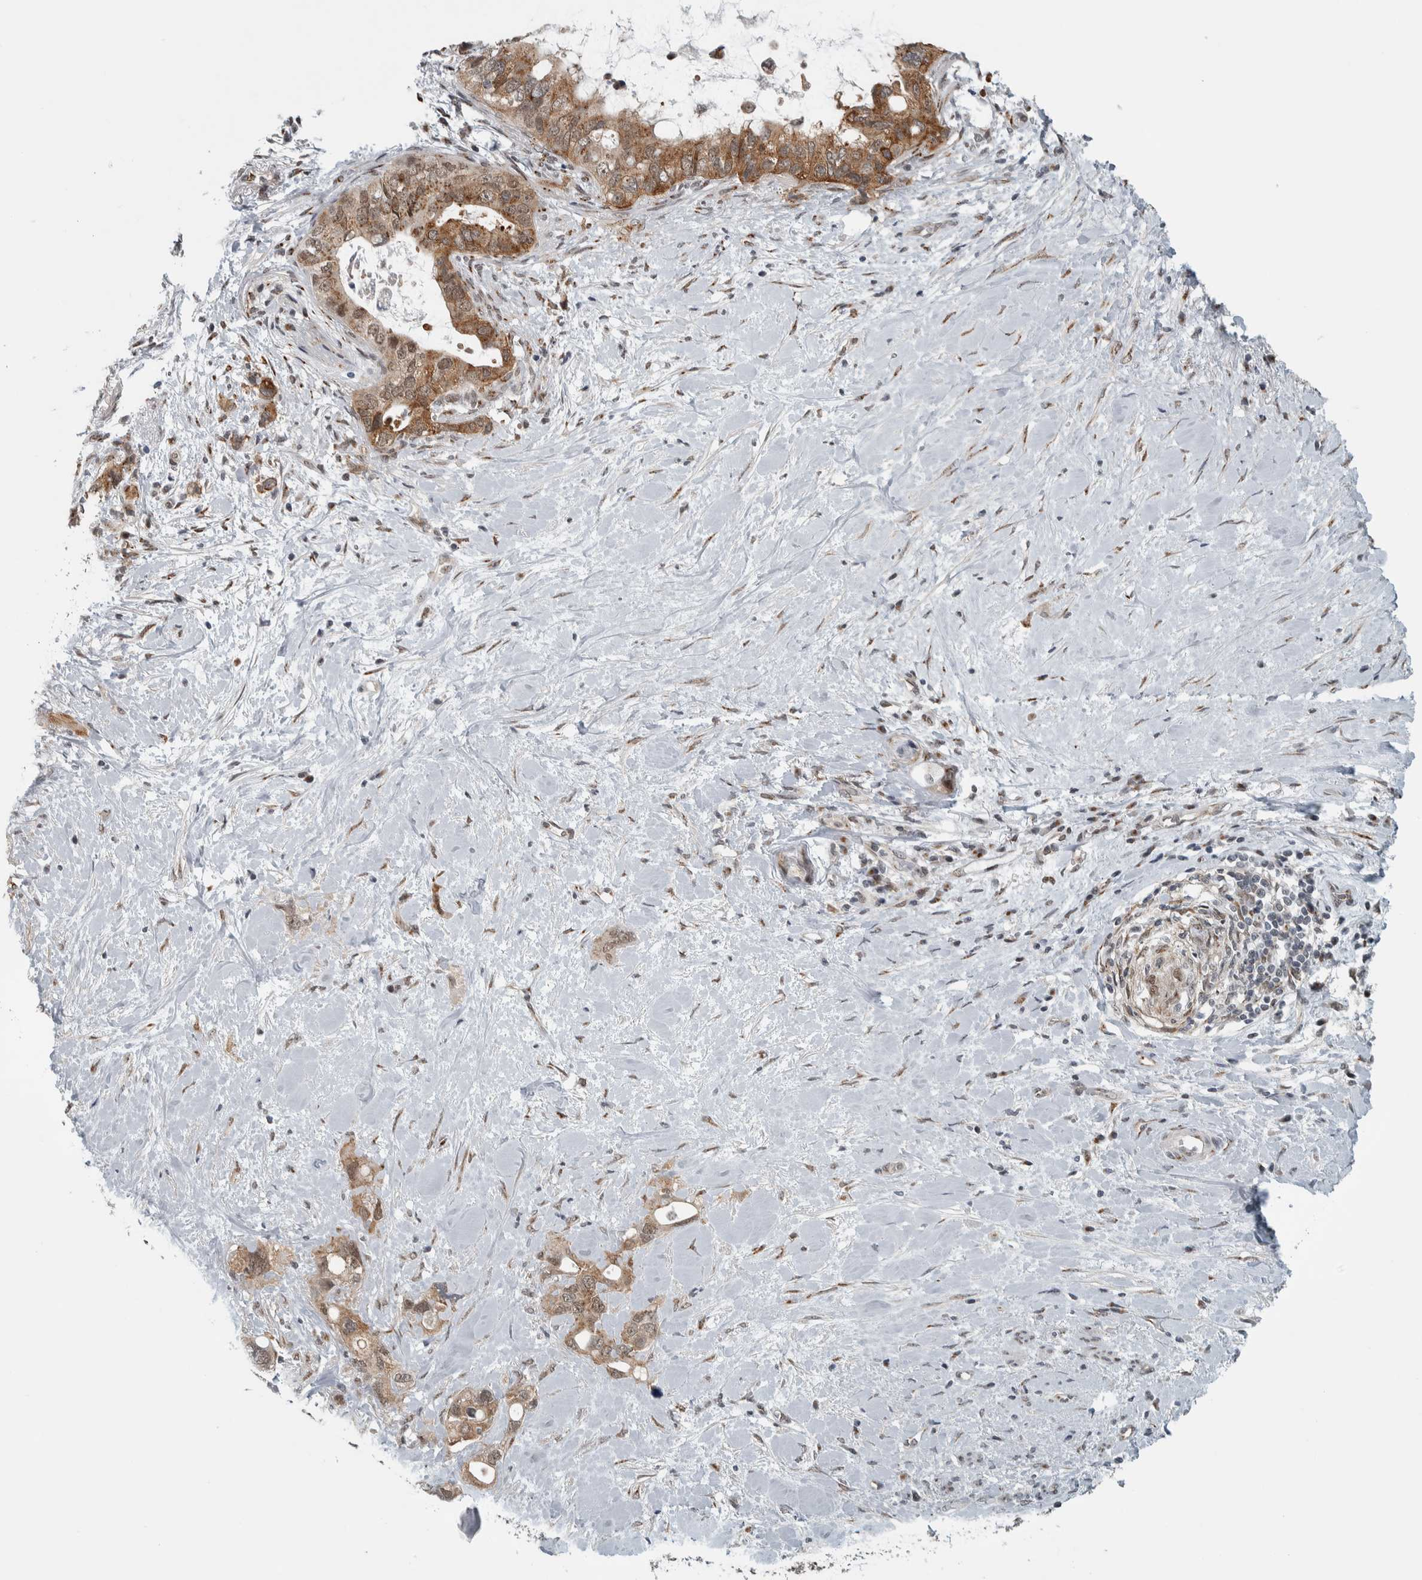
{"staining": {"intensity": "moderate", "quantity": ">75%", "location": "cytoplasmic/membranous,nuclear"}, "tissue": "pancreatic cancer", "cell_type": "Tumor cells", "image_type": "cancer", "snomed": [{"axis": "morphology", "description": "Adenocarcinoma, NOS"}, {"axis": "topography", "description": "Pancreas"}], "caption": "Tumor cells display medium levels of moderate cytoplasmic/membranous and nuclear staining in about >75% of cells in human pancreatic cancer.", "gene": "ZMYND8", "patient": {"sex": "female", "age": 56}}